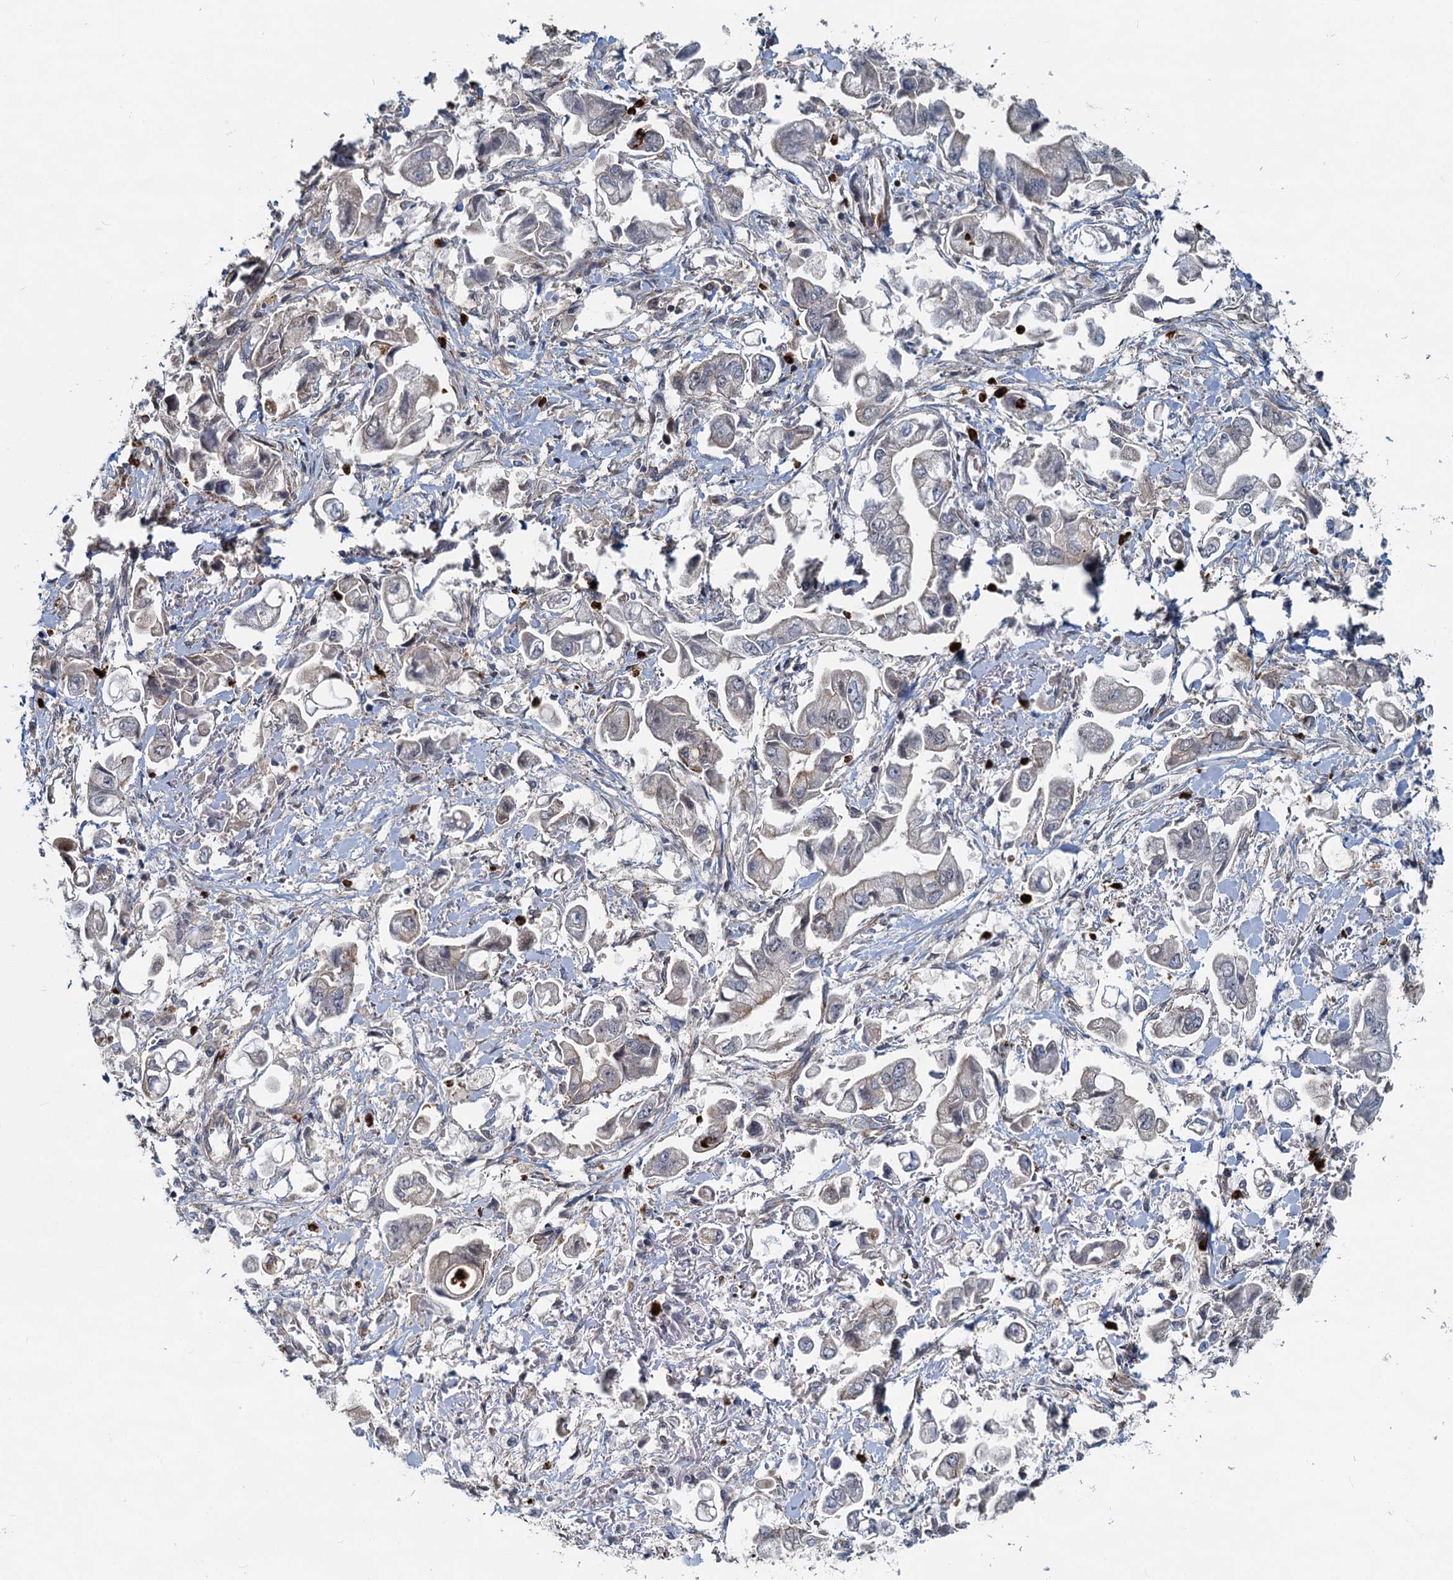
{"staining": {"intensity": "weak", "quantity": "<25%", "location": "cytoplasmic/membranous"}, "tissue": "stomach cancer", "cell_type": "Tumor cells", "image_type": "cancer", "snomed": [{"axis": "morphology", "description": "Adenocarcinoma, NOS"}, {"axis": "topography", "description": "Stomach"}], "caption": "Immunohistochemistry image of human stomach cancer (adenocarcinoma) stained for a protein (brown), which shows no expression in tumor cells.", "gene": "ADCY2", "patient": {"sex": "male", "age": 62}}